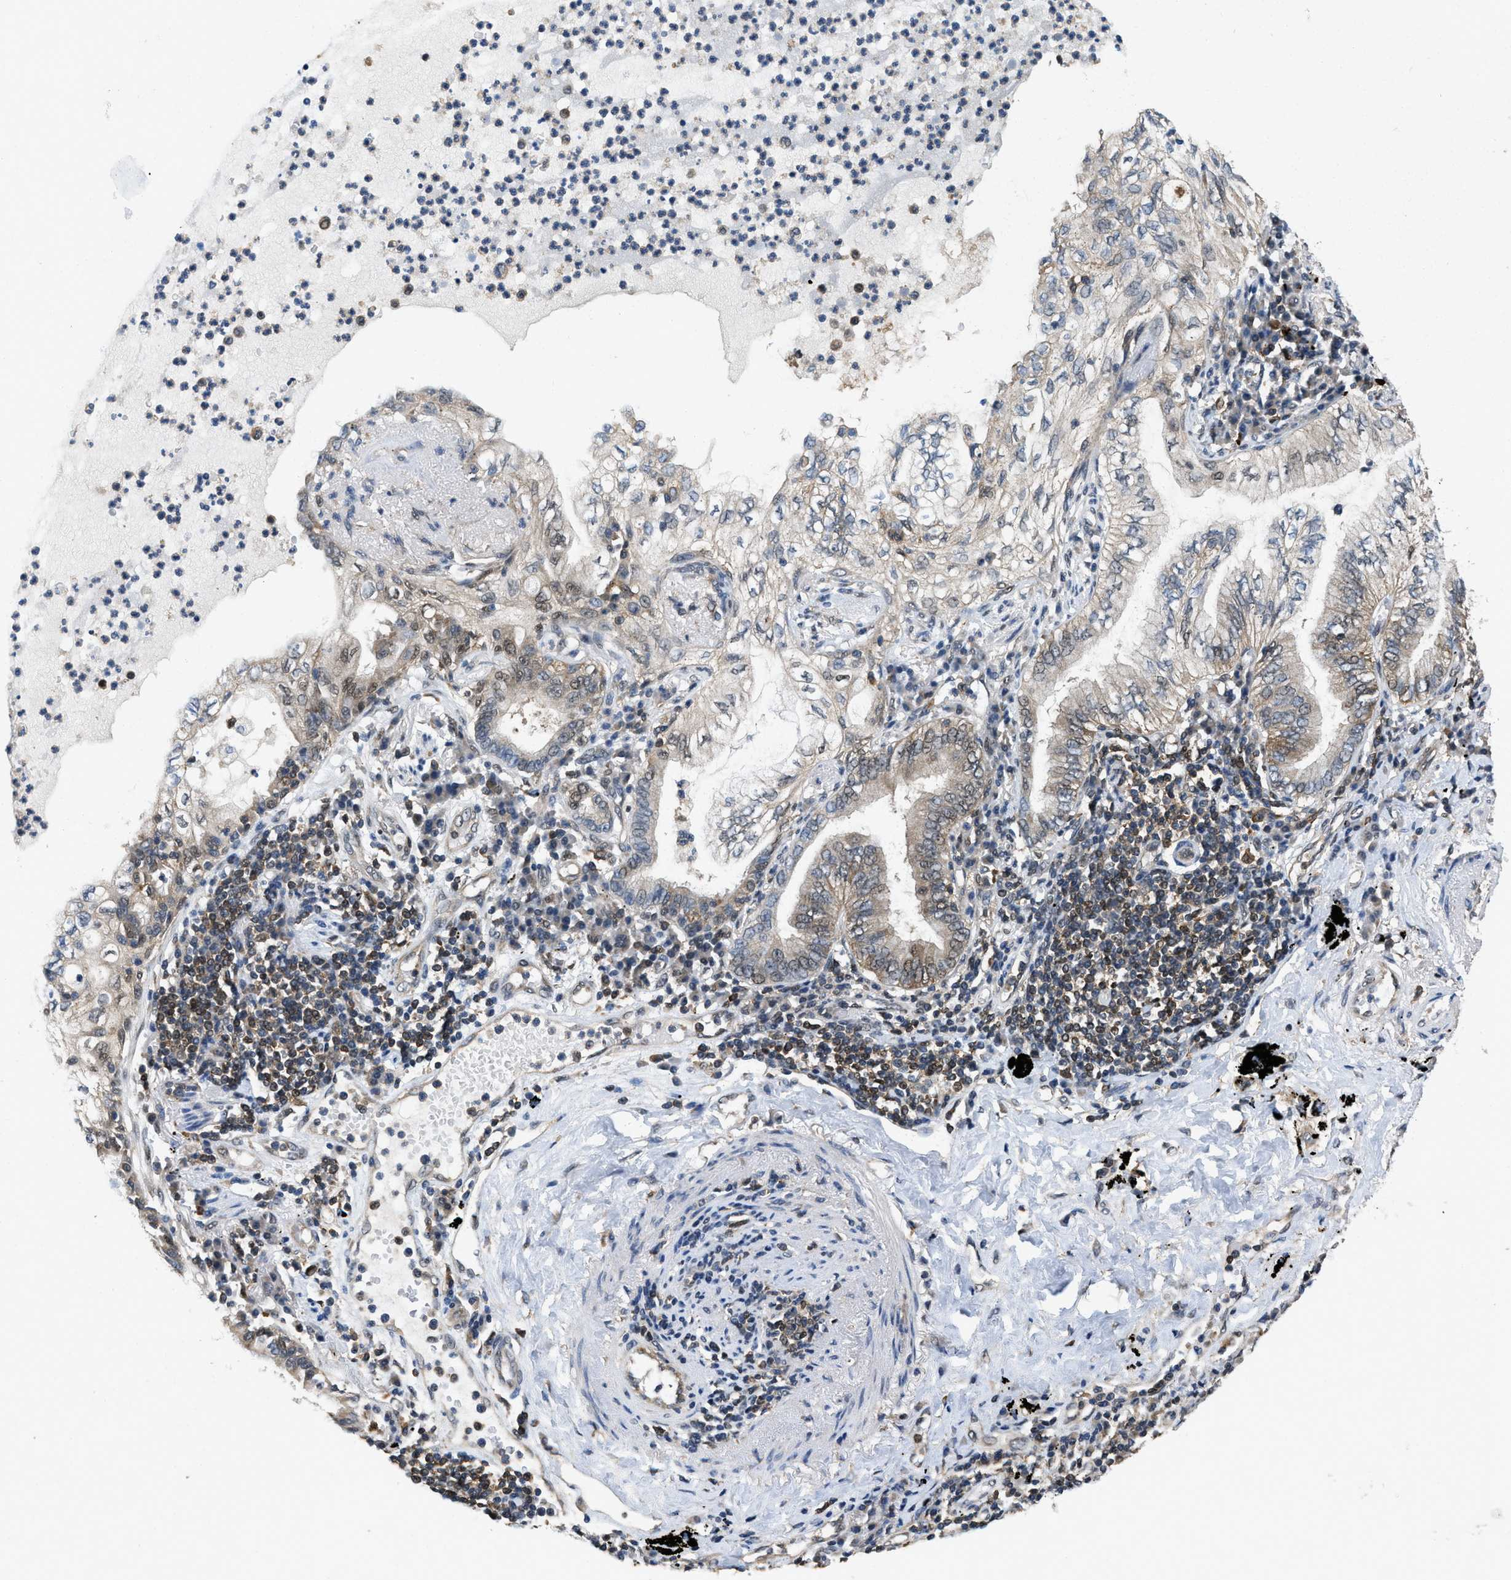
{"staining": {"intensity": "weak", "quantity": "<25%", "location": "nuclear"}, "tissue": "lung cancer", "cell_type": "Tumor cells", "image_type": "cancer", "snomed": [{"axis": "morphology", "description": "Normal tissue, NOS"}, {"axis": "morphology", "description": "Adenocarcinoma, NOS"}, {"axis": "topography", "description": "Bronchus"}, {"axis": "topography", "description": "Lung"}], "caption": "An immunohistochemistry (IHC) histopathology image of lung cancer (adenocarcinoma) is shown. There is no staining in tumor cells of lung cancer (adenocarcinoma).", "gene": "ATF7IP", "patient": {"sex": "female", "age": 70}}